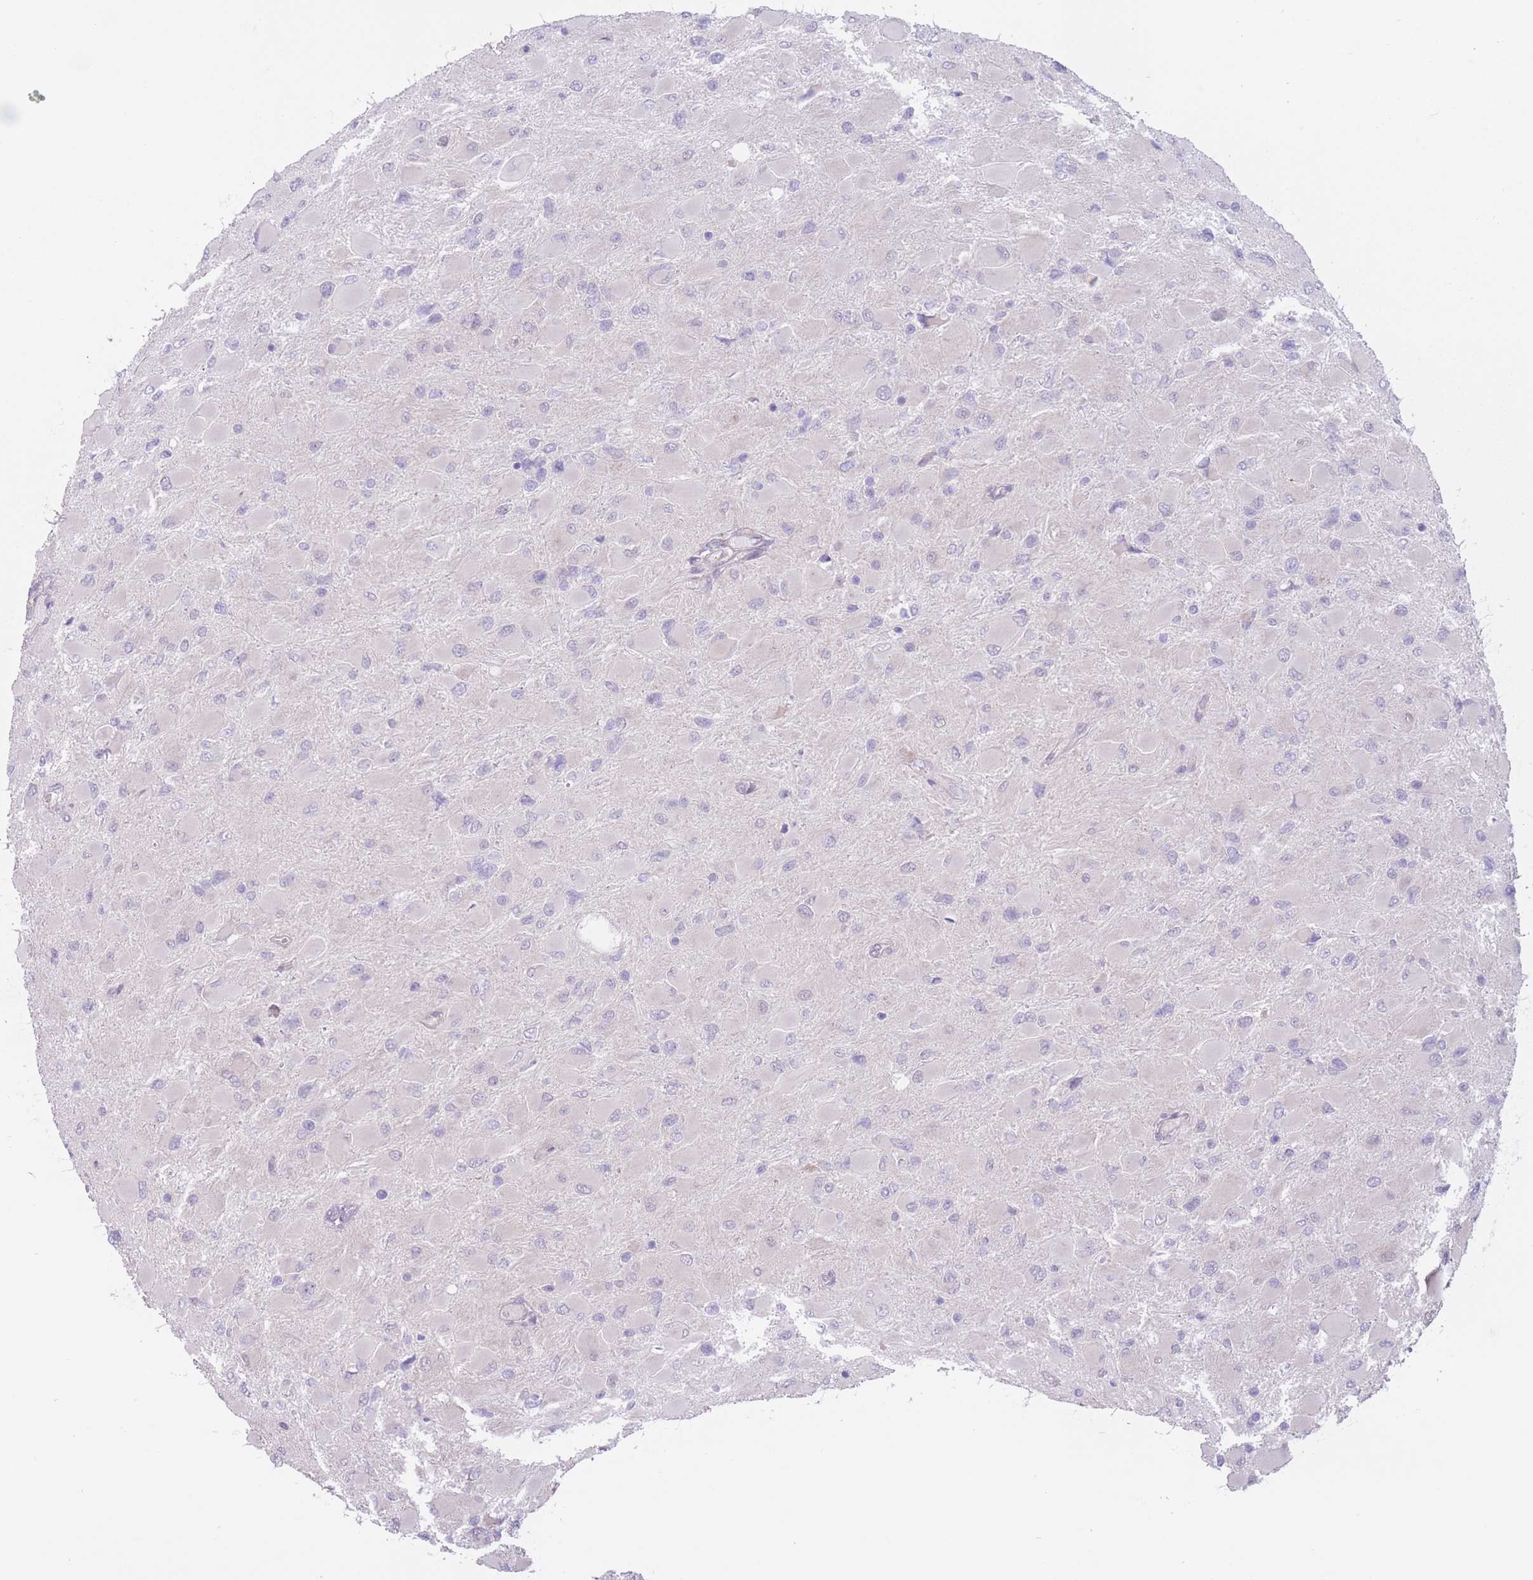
{"staining": {"intensity": "negative", "quantity": "none", "location": "none"}, "tissue": "glioma", "cell_type": "Tumor cells", "image_type": "cancer", "snomed": [{"axis": "morphology", "description": "Glioma, malignant, High grade"}, {"axis": "topography", "description": "Cerebral cortex"}], "caption": "Glioma was stained to show a protein in brown. There is no significant positivity in tumor cells. The staining is performed using DAB brown chromogen with nuclei counter-stained in using hematoxylin.", "gene": "ARPIN", "patient": {"sex": "female", "age": 36}}